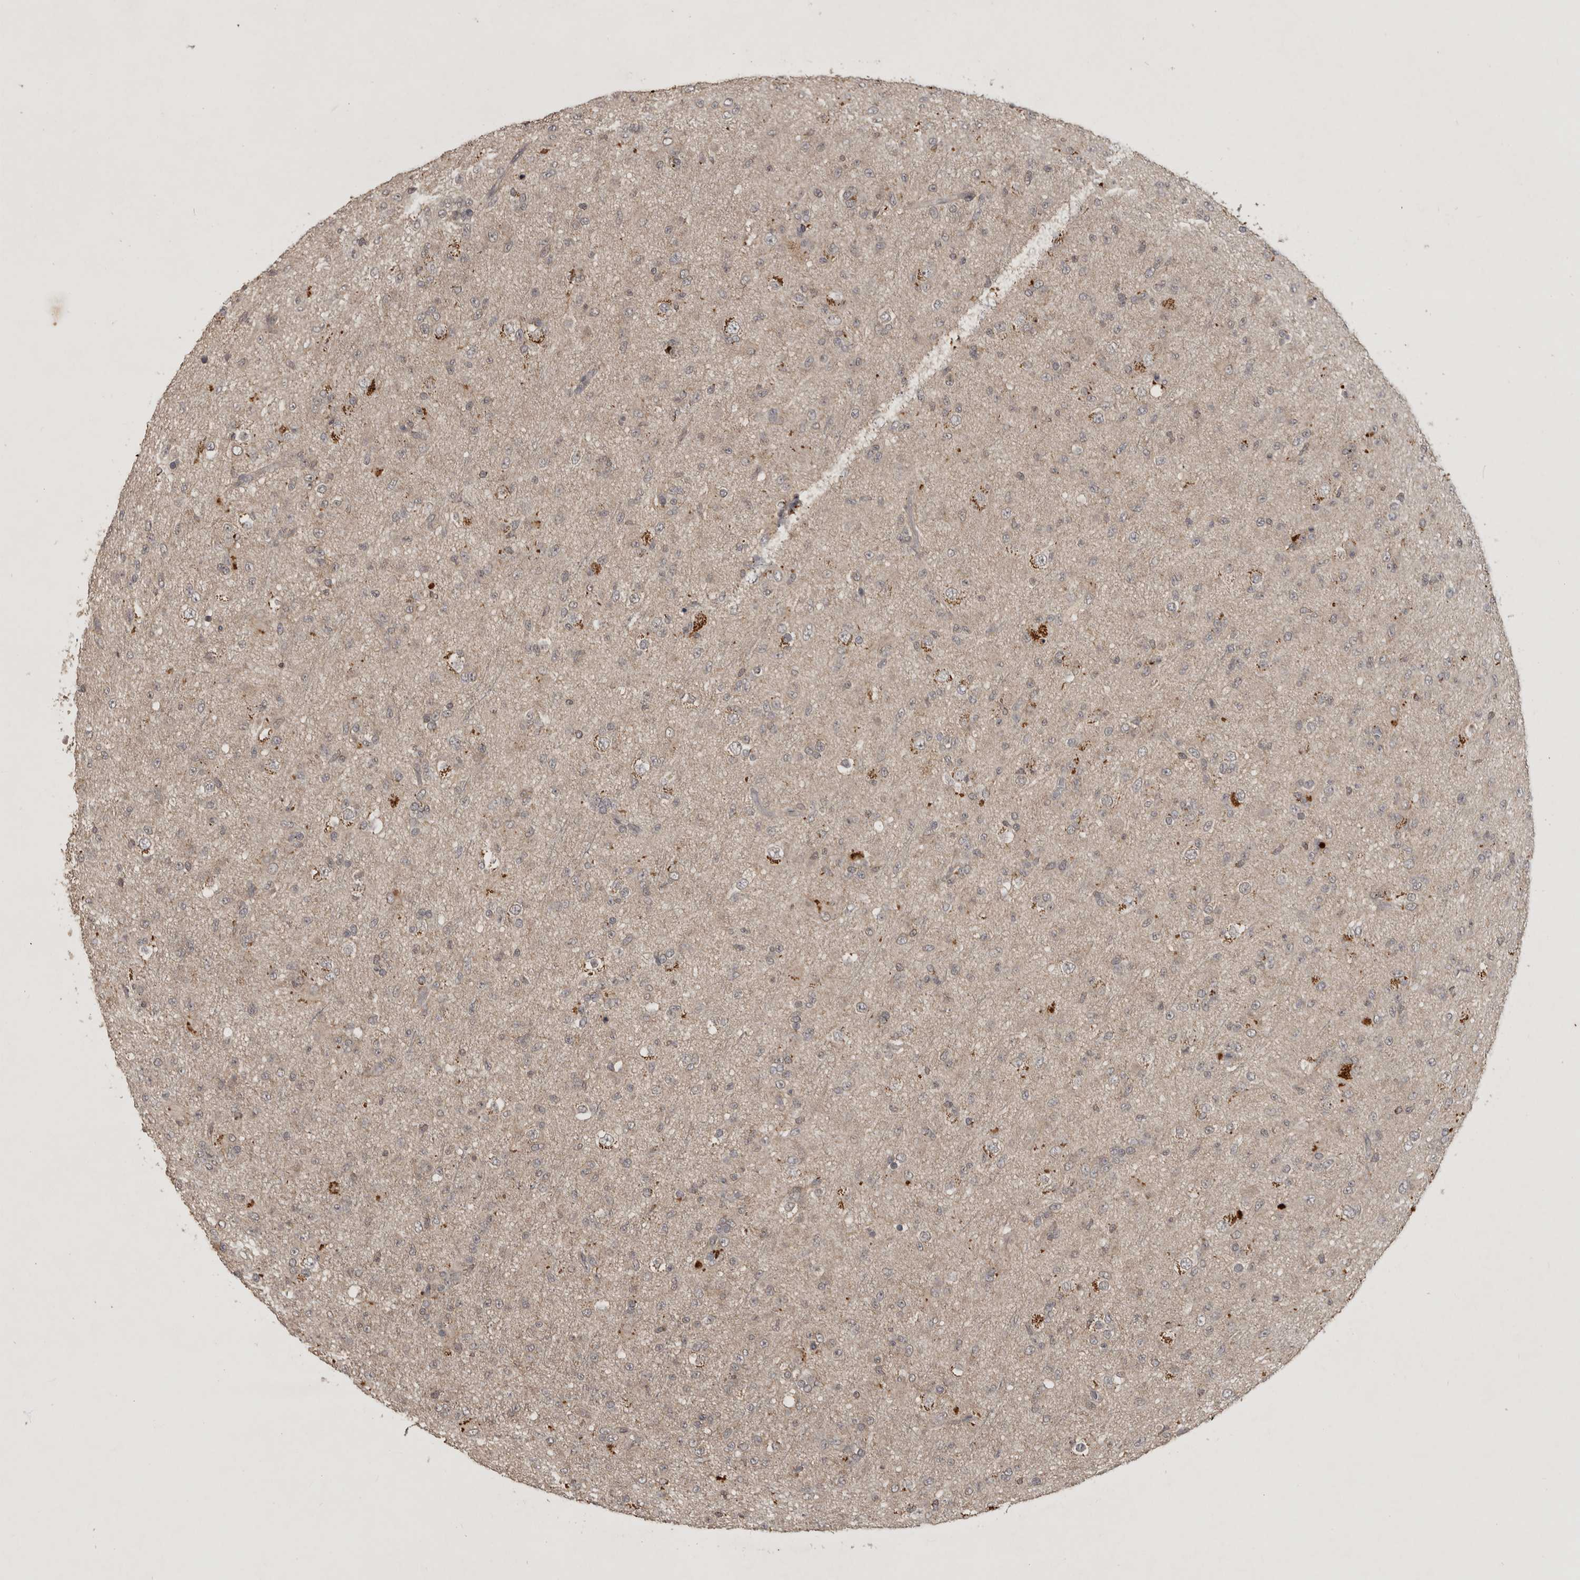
{"staining": {"intensity": "weak", "quantity": ">75%", "location": "cytoplasmic/membranous"}, "tissue": "glioma", "cell_type": "Tumor cells", "image_type": "cancer", "snomed": [{"axis": "morphology", "description": "Glioma, malignant, Low grade"}, {"axis": "topography", "description": "Brain"}], "caption": "Protein expression by IHC exhibits weak cytoplasmic/membranous positivity in about >75% of tumor cells in glioma. The staining was performed using DAB (3,3'-diaminobenzidine) to visualize the protein expression in brown, while the nuclei were stained in blue with hematoxylin (Magnification: 20x).", "gene": "ADAMTS4", "patient": {"sex": "male", "age": 65}}